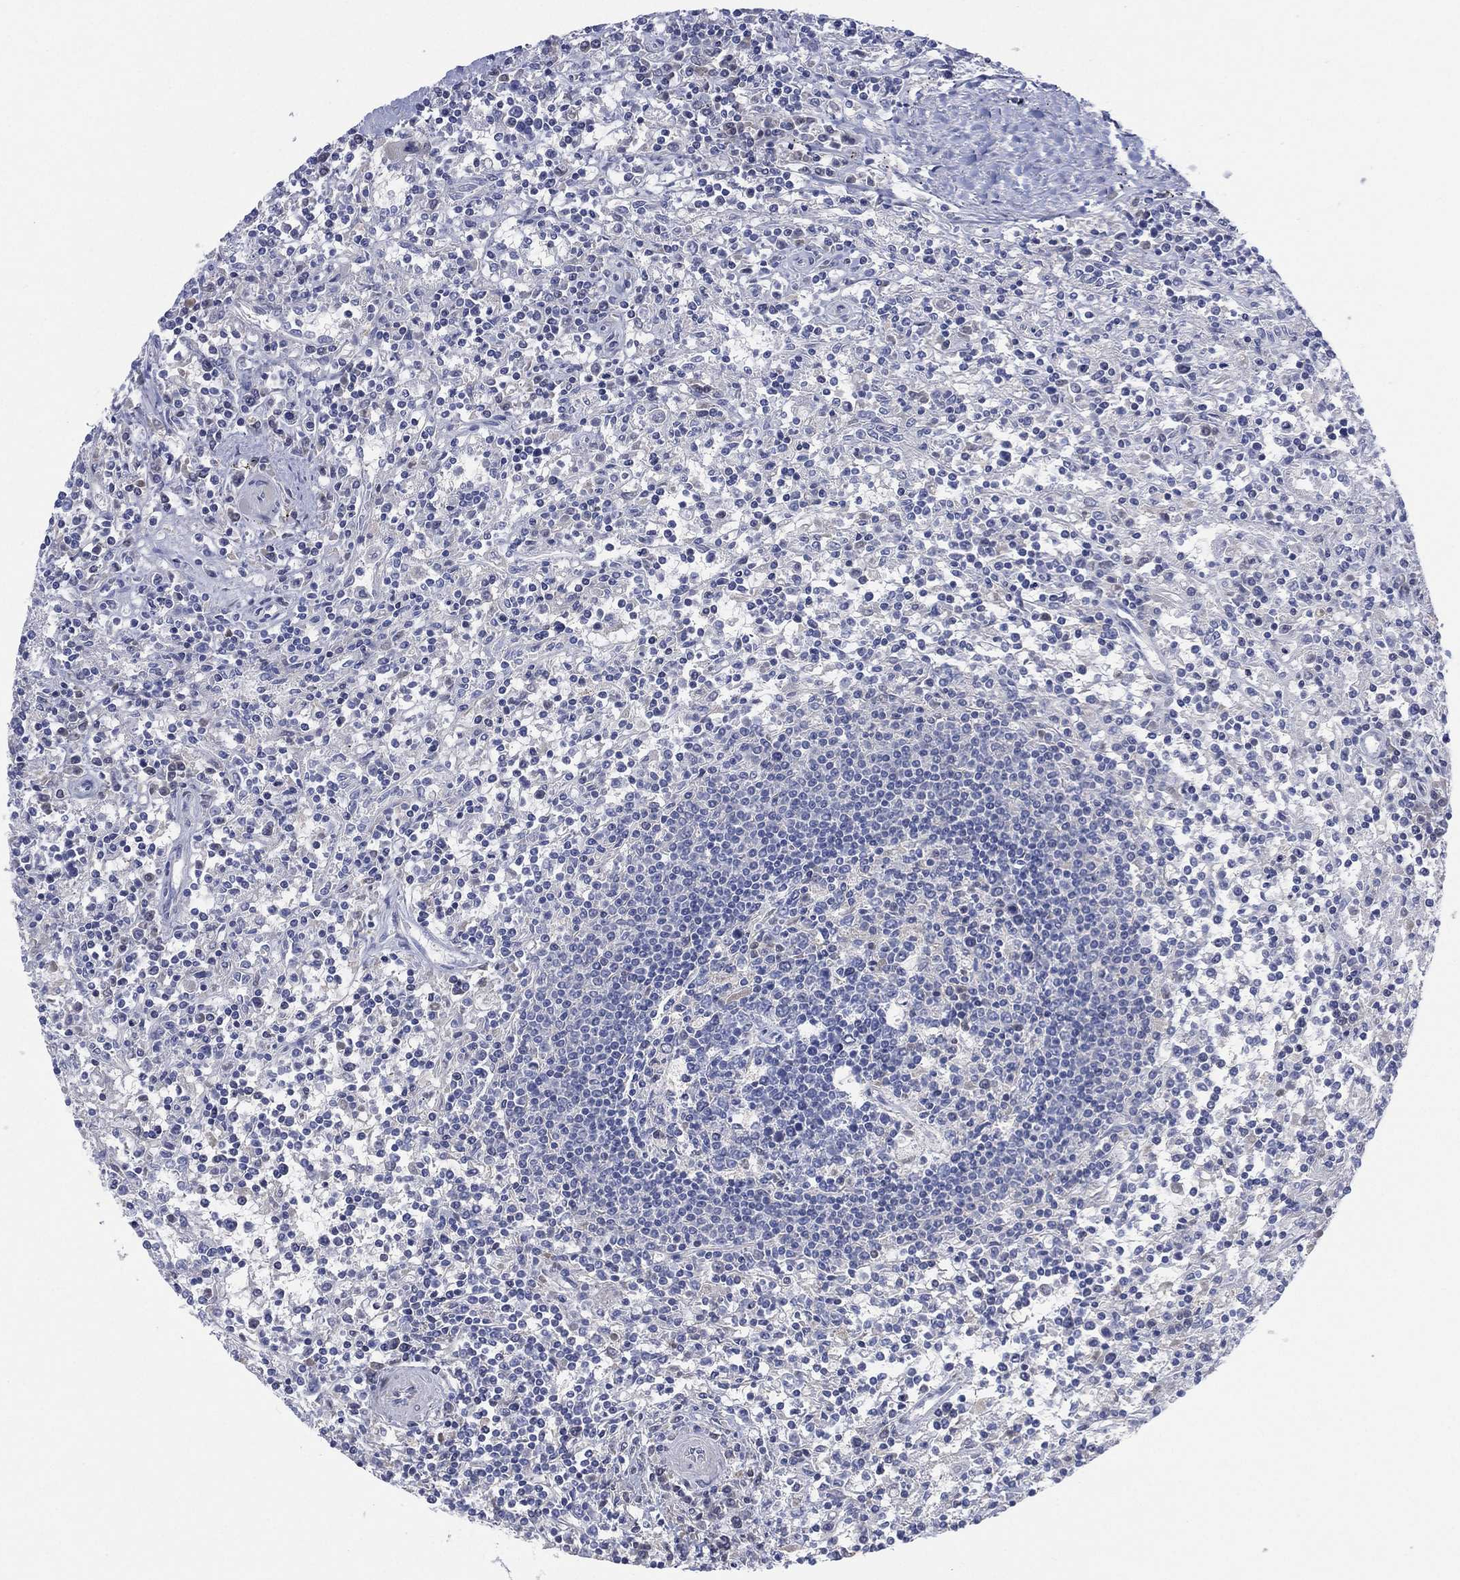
{"staining": {"intensity": "weak", "quantity": "<25%", "location": "cytoplasmic/membranous"}, "tissue": "lymphoma", "cell_type": "Tumor cells", "image_type": "cancer", "snomed": [{"axis": "morphology", "description": "Malignant lymphoma, non-Hodgkin's type, Low grade"}, {"axis": "topography", "description": "Spleen"}], "caption": "IHC of human malignant lymphoma, non-Hodgkin's type (low-grade) reveals no expression in tumor cells.", "gene": "SEPTIN1", "patient": {"sex": "male", "age": 62}}